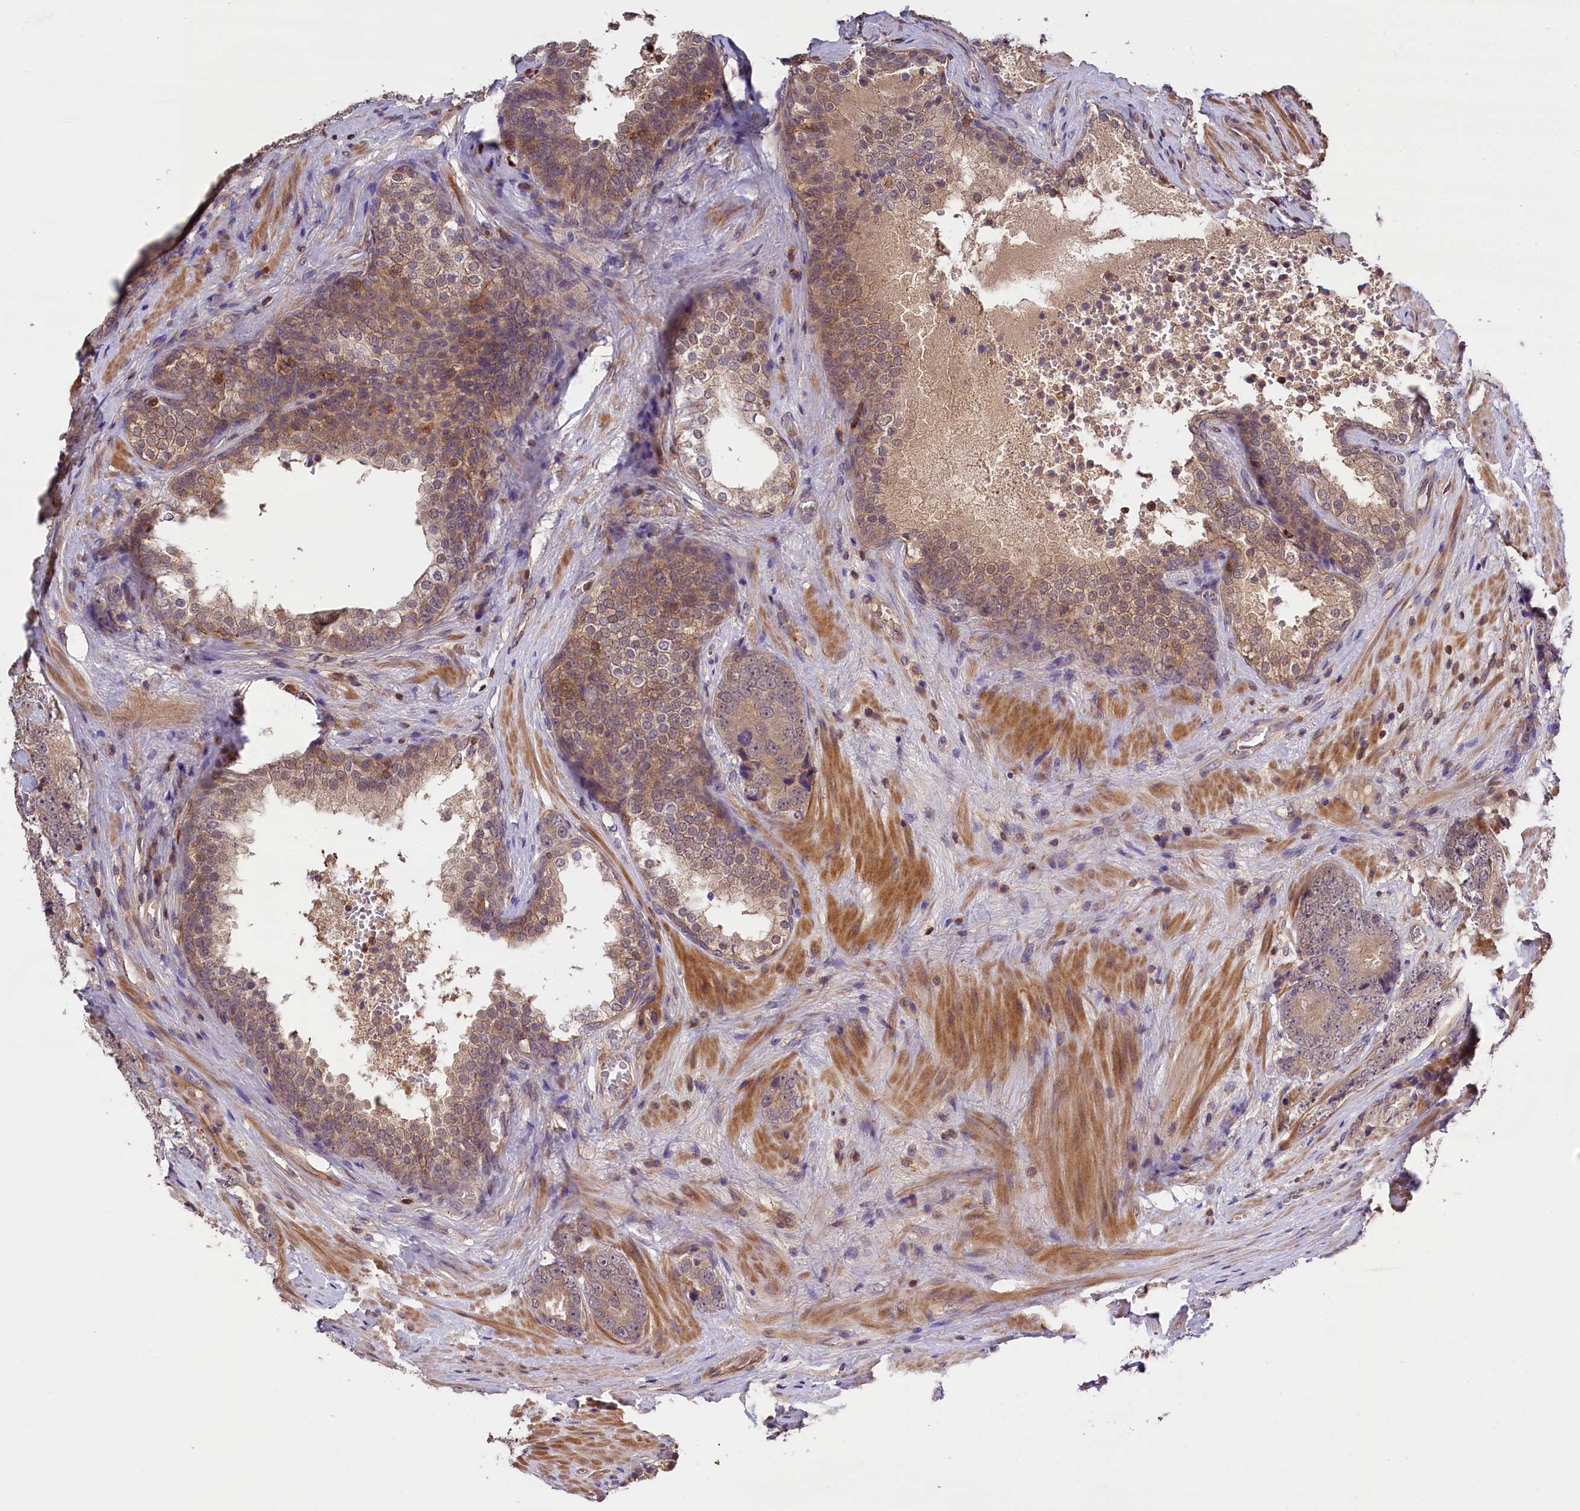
{"staining": {"intensity": "weak", "quantity": "25%-75%", "location": "cytoplasmic/membranous"}, "tissue": "prostate cancer", "cell_type": "Tumor cells", "image_type": "cancer", "snomed": [{"axis": "morphology", "description": "Adenocarcinoma, High grade"}, {"axis": "topography", "description": "Prostate"}], "caption": "A brown stain labels weak cytoplasmic/membranous staining of a protein in prostate cancer tumor cells.", "gene": "SKIDA1", "patient": {"sex": "male", "age": 56}}